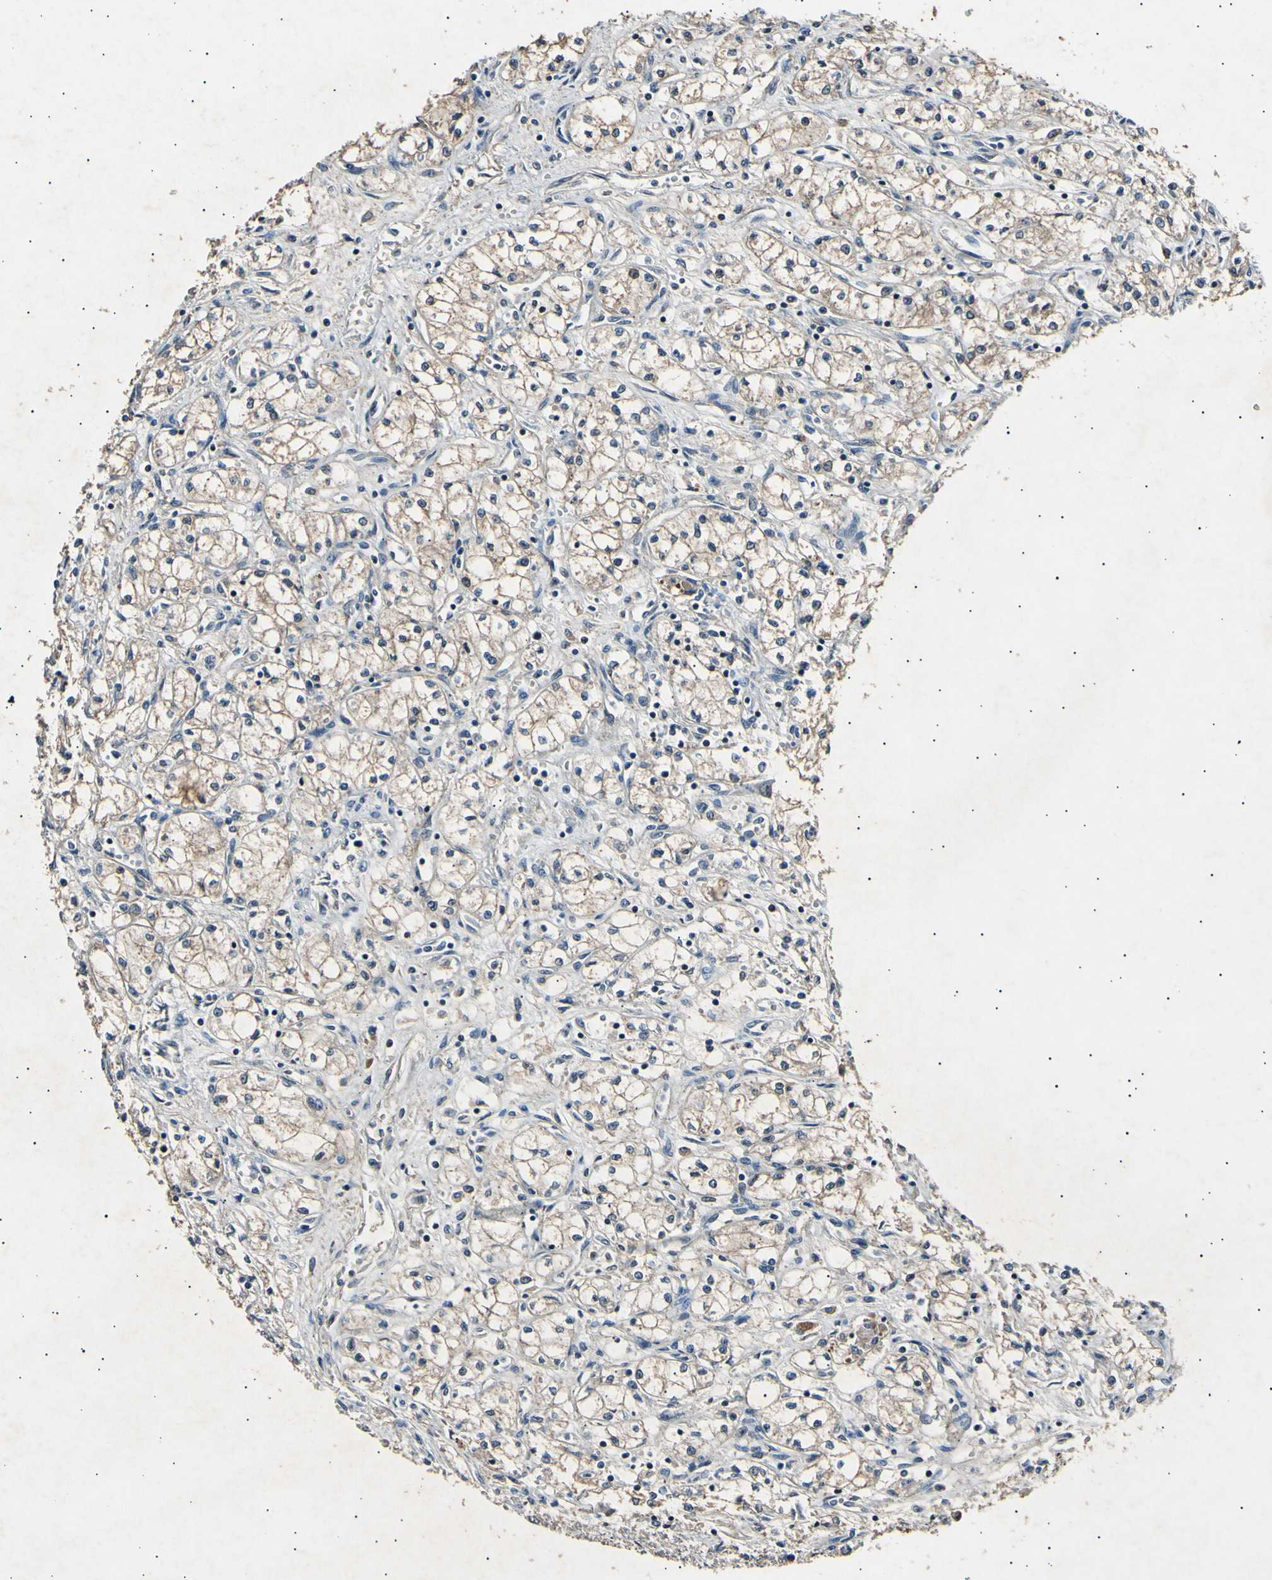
{"staining": {"intensity": "weak", "quantity": ">75%", "location": "cytoplasmic/membranous"}, "tissue": "renal cancer", "cell_type": "Tumor cells", "image_type": "cancer", "snomed": [{"axis": "morphology", "description": "Normal tissue, NOS"}, {"axis": "morphology", "description": "Adenocarcinoma, NOS"}, {"axis": "topography", "description": "Kidney"}], "caption": "Protein expression analysis of renal adenocarcinoma reveals weak cytoplasmic/membranous expression in approximately >75% of tumor cells.", "gene": "ADCY3", "patient": {"sex": "male", "age": 59}}